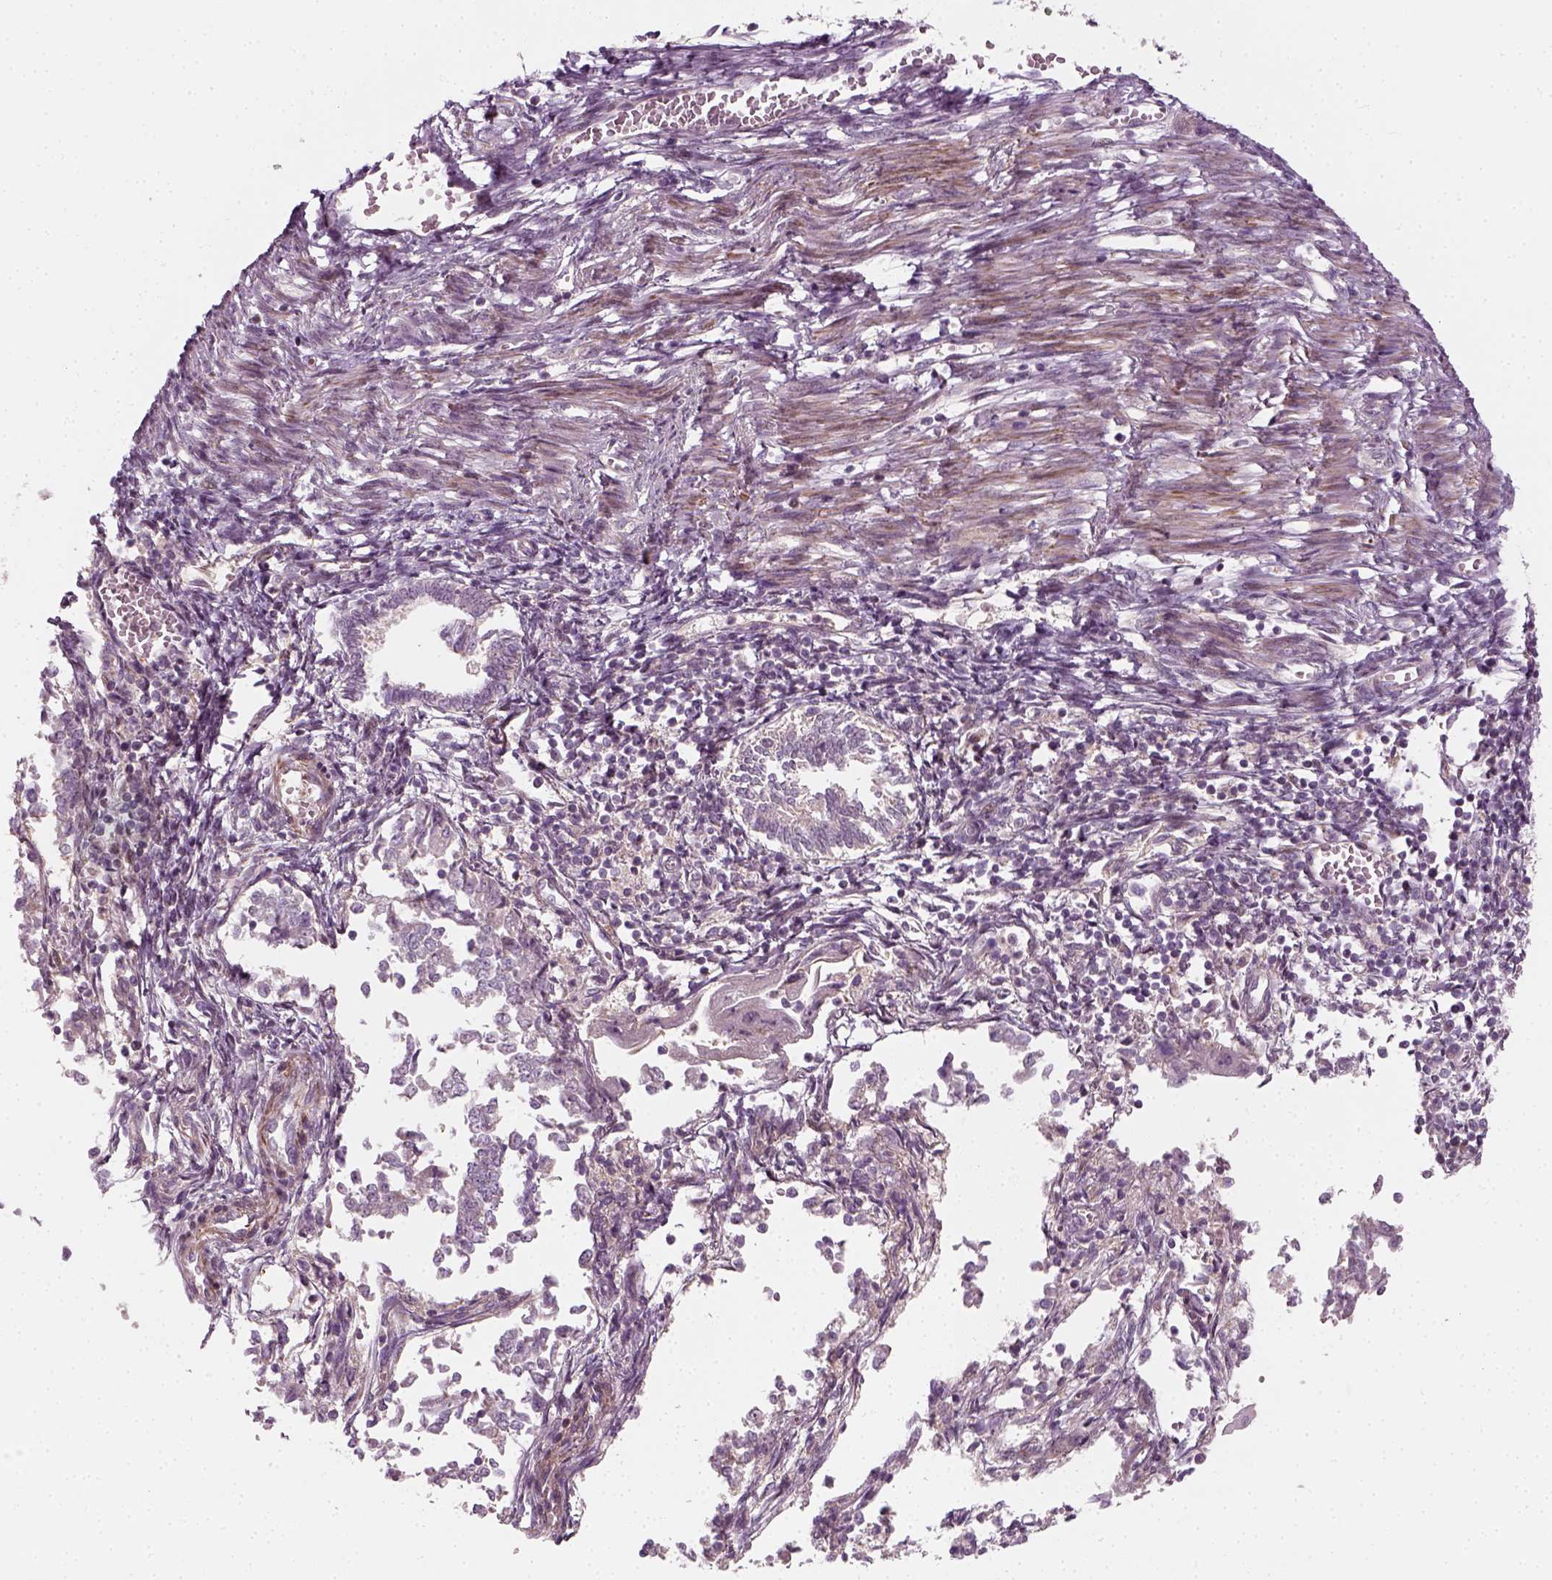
{"staining": {"intensity": "negative", "quantity": "none", "location": "none"}, "tissue": "endometrial cancer", "cell_type": "Tumor cells", "image_type": "cancer", "snomed": [{"axis": "morphology", "description": "Adenocarcinoma, NOS"}, {"axis": "topography", "description": "Endometrium"}], "caption": "Immunohistochemistry (IHC) photomicrograph of neoplastic tissue: adenocarcinoma (endometrial) stained with DAB (3,3'-diaminobenzidine) displays no significant protein expression in tumor cells. The staining is performed using DAB (3,3'-diaminobenzidine) brown chromogen with nuclei counter-stained in using hematoxylin.", "gene": "DNASE1L1", "patient": {"sex": "female", "age": 65}}